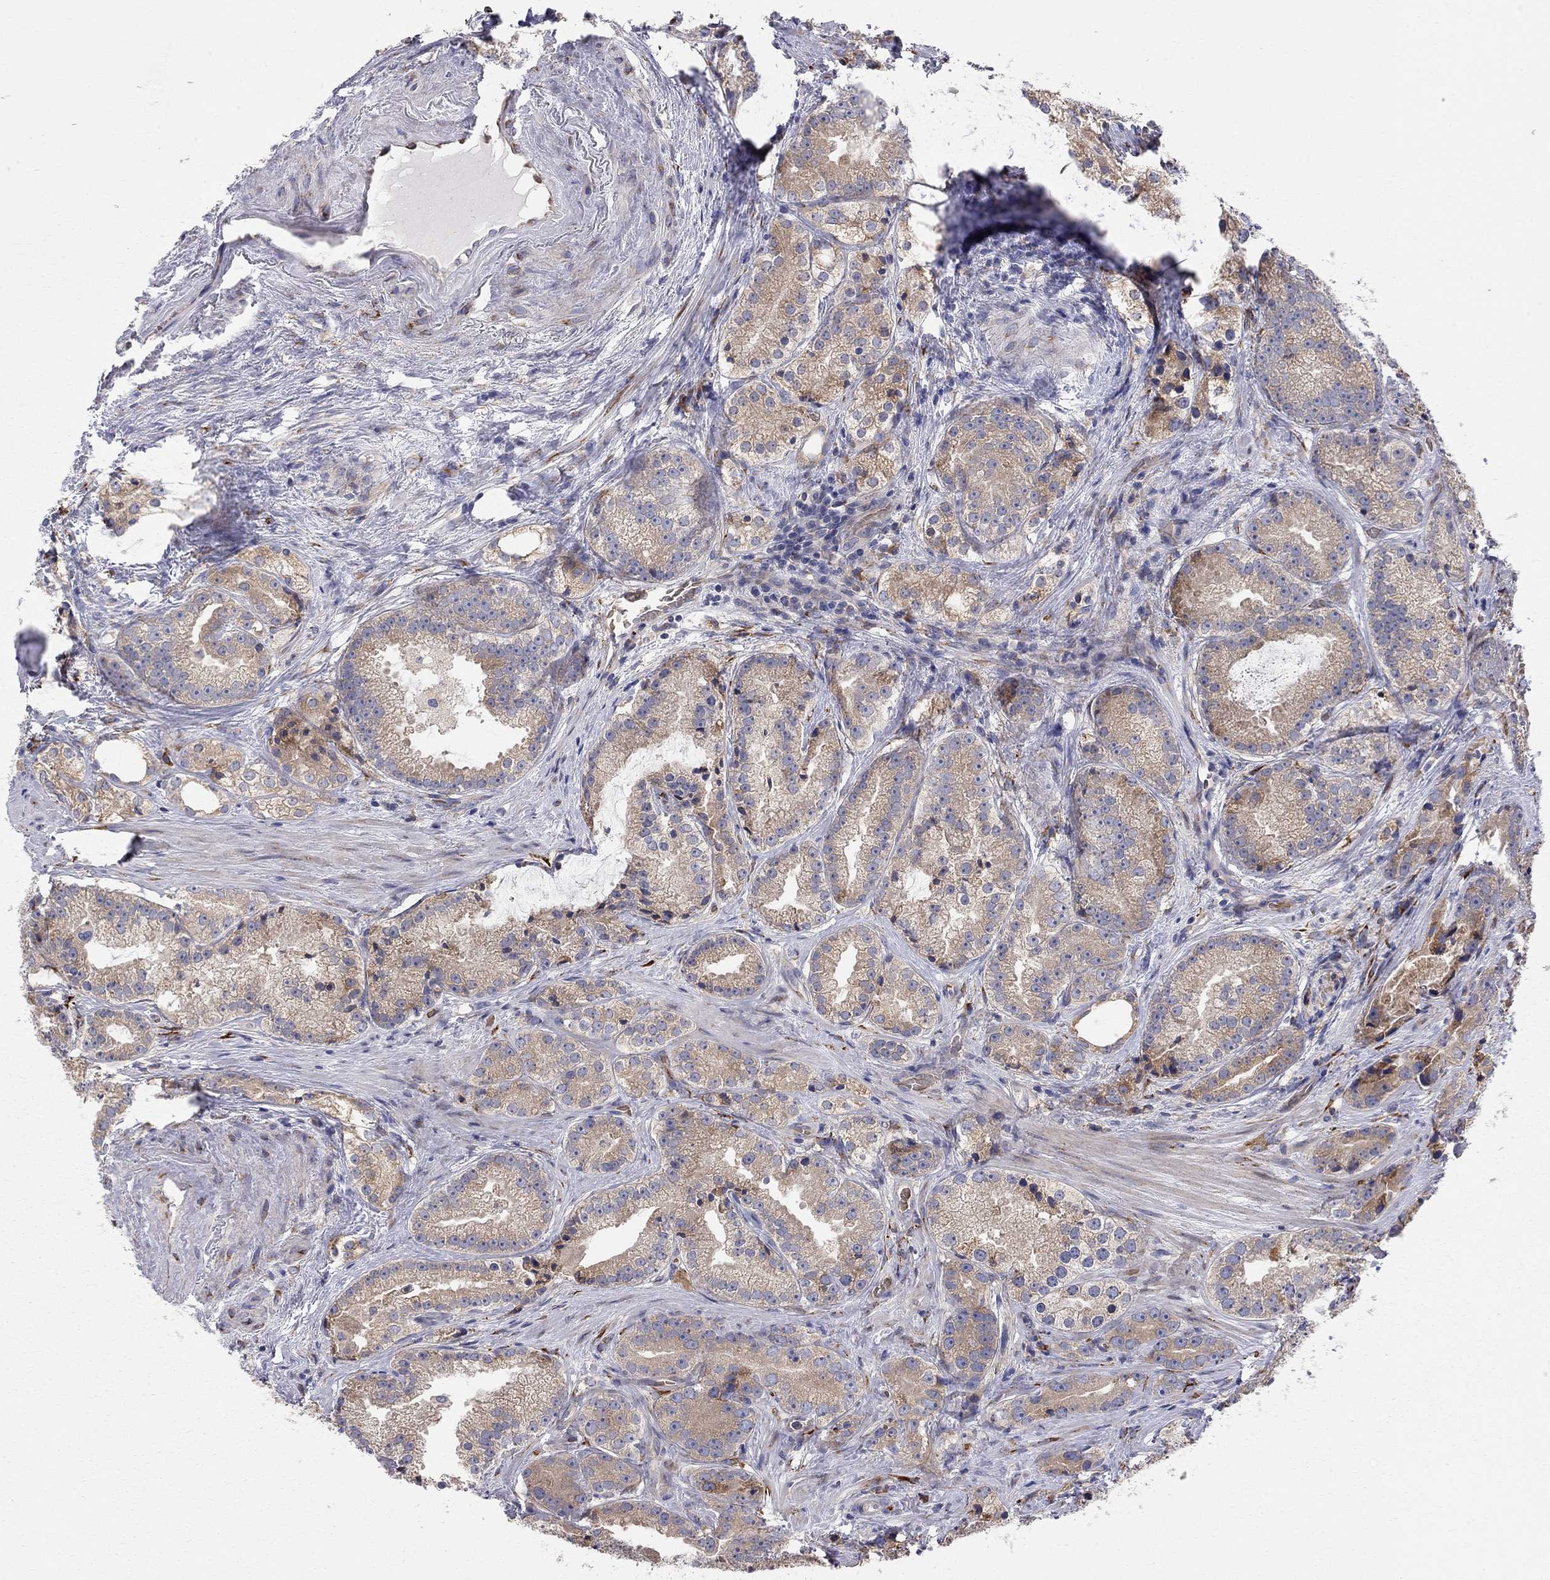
{"staining": {"intensity": "weak", "quantity": ">75%", "location": "cytoplasmic/membranous"}, "tissue": "prostate cancer", "cell_type": "Tumor cells", "image_type": "cancer", "snomed": [{"axis": "morphology", "description": "Adenocarcinoma, NOS"}, {"axis": "morphology", "description": "Adenocarcinoma, High grade"}, {"axis": "topography", "description": "Prostate"}], "caption": "Brown immunohistochemical staining in prostate cancer (adenocarcinoma) shows weak cytoplasmic/membranous expression in approximately >75% of tumor cells.", "gene": "CASTOR1", "patient": {"sex": "male", "age": 64}}